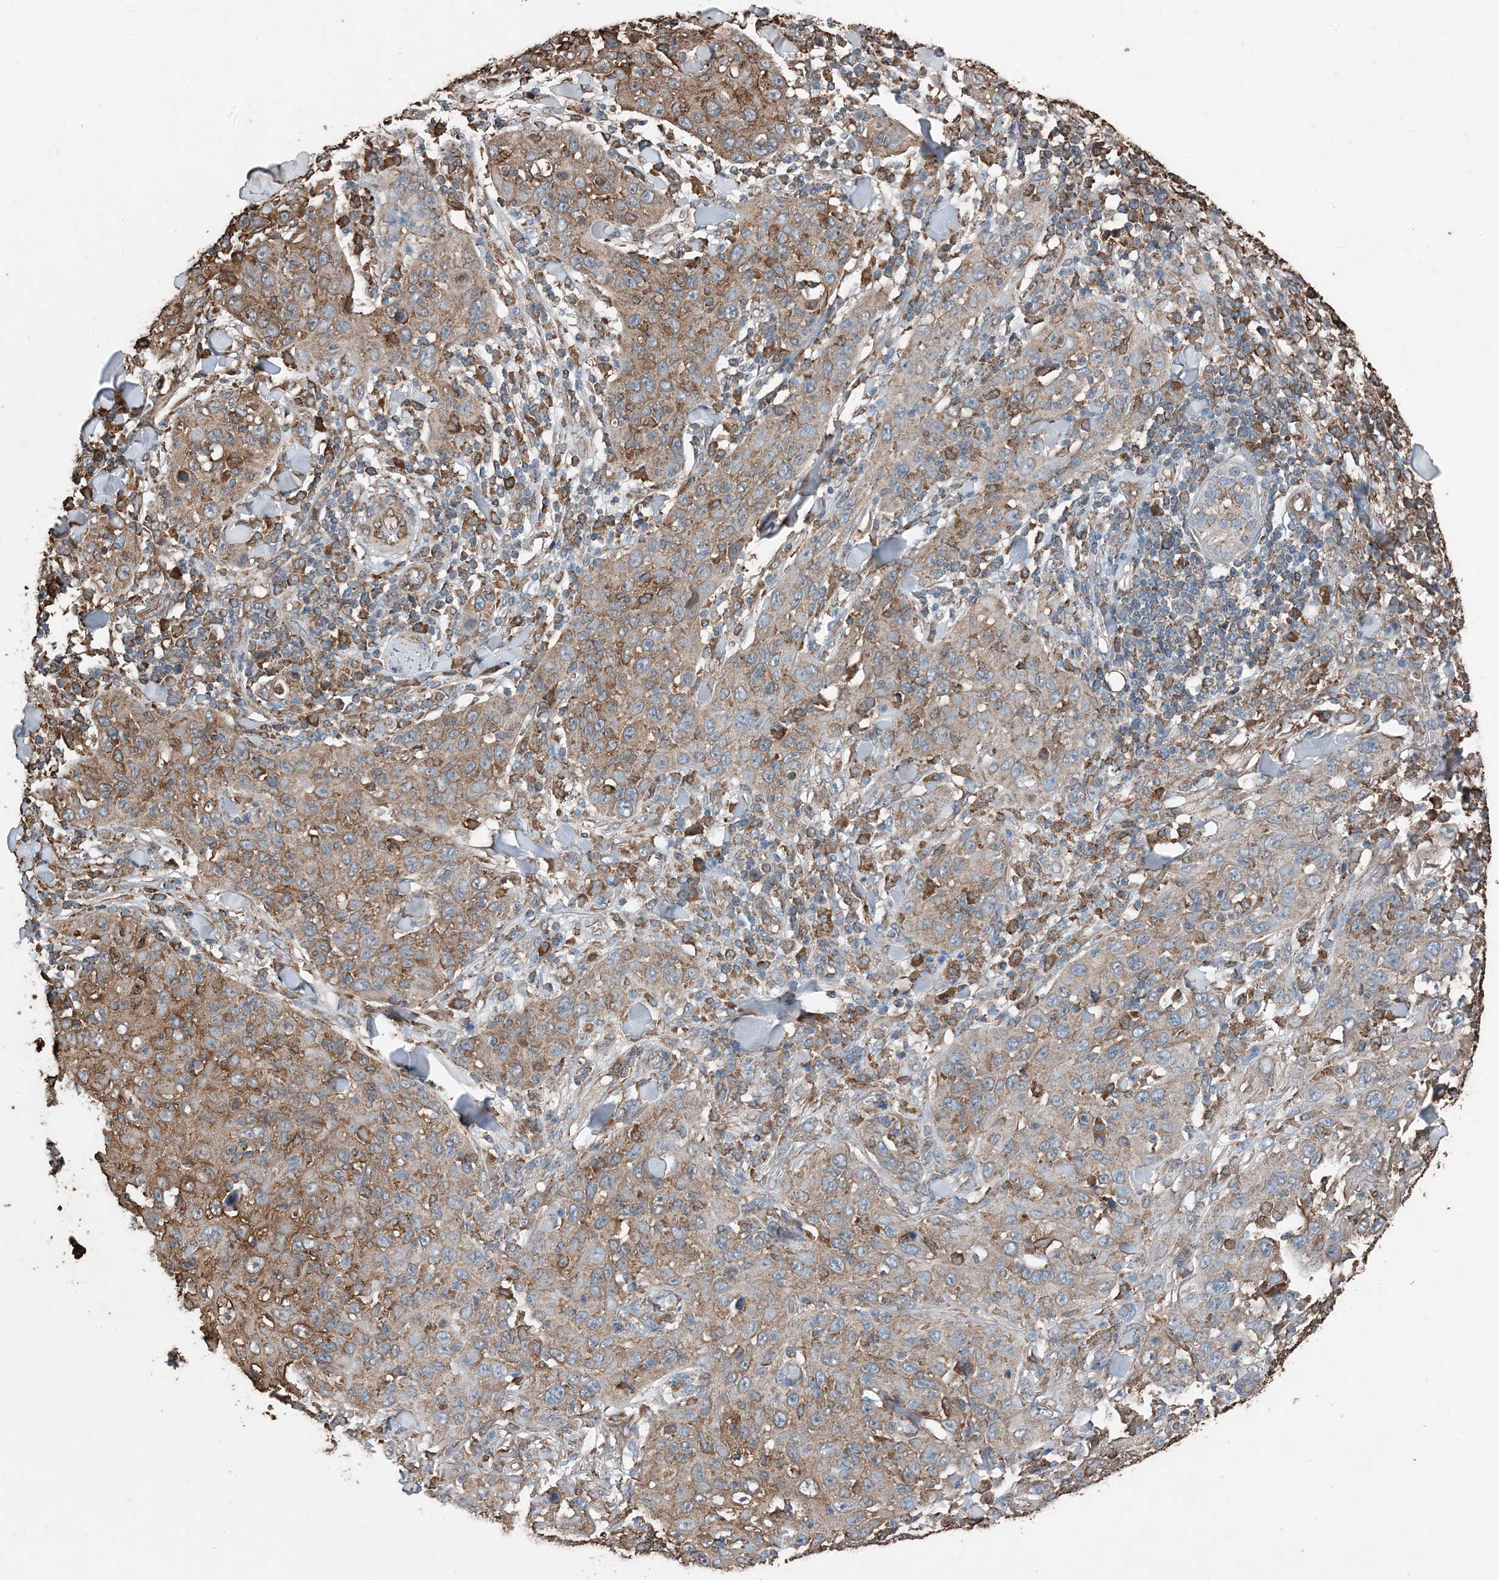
{"staining": {"intensity": "moderate", "quantity": ">75%", "location": "cytoplasmic/membranous"}, "tissue": "skin cancer", "cell_type": "Tumor cells", "image_type": "cancer", "snomed": [{"axis": "morphology", "description": "Squamous cell carcinoma, NOS"}, {"axis": "topography", "description": "Skin"}], "caption": "DAB immunohistochemical staining of squamous cell carcinoma (skin) exhibits moderate cytoplasmic/membranous protein expression in approximately >75% of tumor cells.", "gene": "PDIA6", "patient": {"sex": "female", "age": 88}}